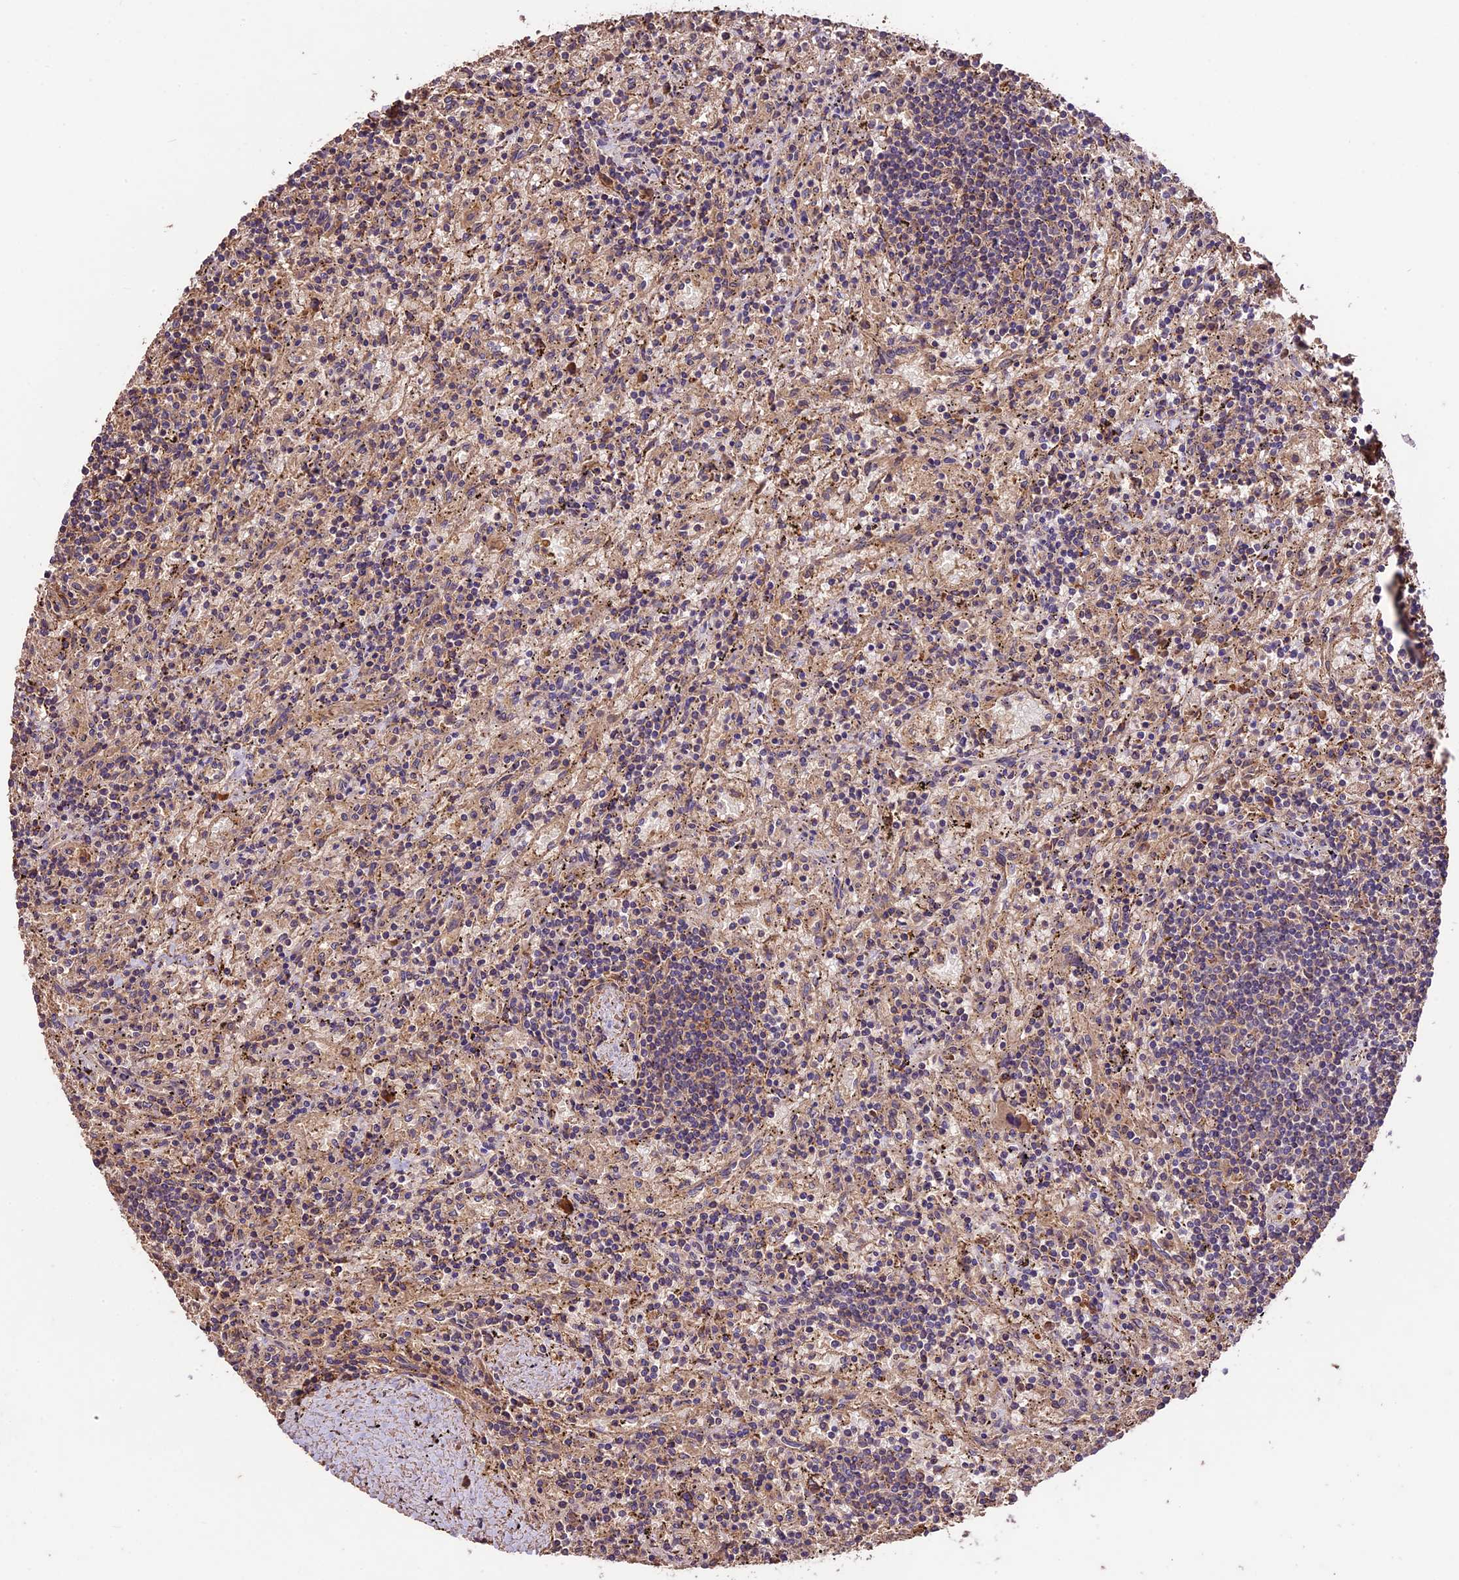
{"staining": {"intensity": "weak", "quantity": "25%-75%", "location": "cytoplasmic/membranous"}, "tissue": "lymphoma", "cell_type": "Tumor cells", "image_type": "cancer", "snomed": [{"axis": "morphology", "description": "Malignant lymphoma, non-Hodgkin's type, Low grade"}, {"axis": "topography", "description": "Spleen"}], "caption": "Low-grade malignant lymphoma, non-Hodgkin's type stained with a protein marker exhibits weak staining in tumor cells.", "gene": "CRLF1", "patient": {"sex": "male", "age": 76}}